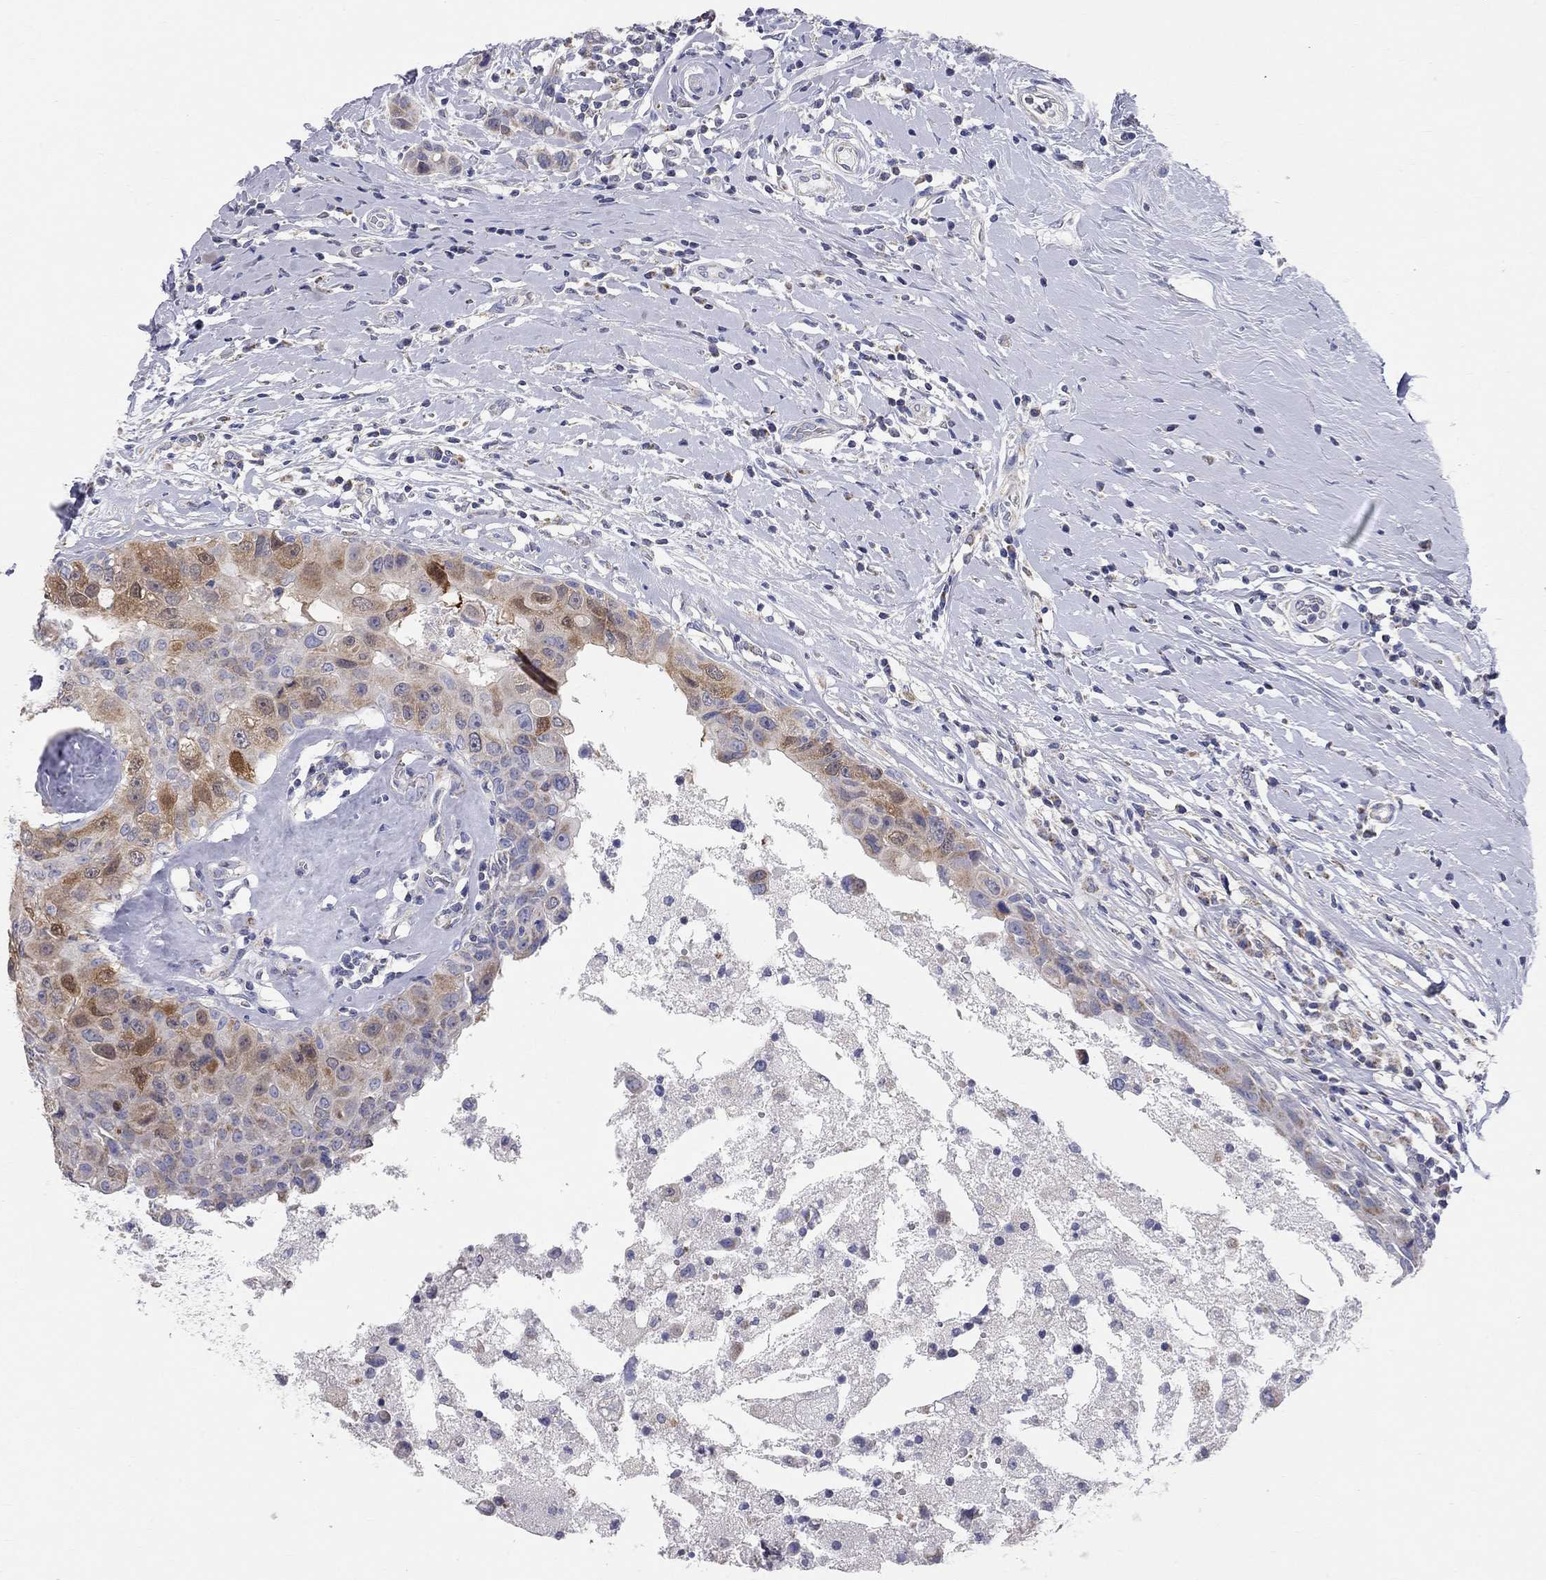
{"staining": {"intensity": "moderate", "quantity": "<25%", "location": "cytoplasmic/membranous"}, "tissue": "breast cancer", "cell_type": "Tumor cells", "image_type": "cancer", "snomed": [{"axis": "morphology", "description": "Duct carcinoma"}, {"axis": "topography", "description": "Breast"}], "caption": "Immunohistochemistry histopathology image of human breast intraductal carcinoma stained for a protein (brown), which displays low levels of moderate cytoplasmic/membranous positivity in about <25% of tumor cells.", "gene": "CFAP161", "patient": {"sex": "female", "age": 27}}